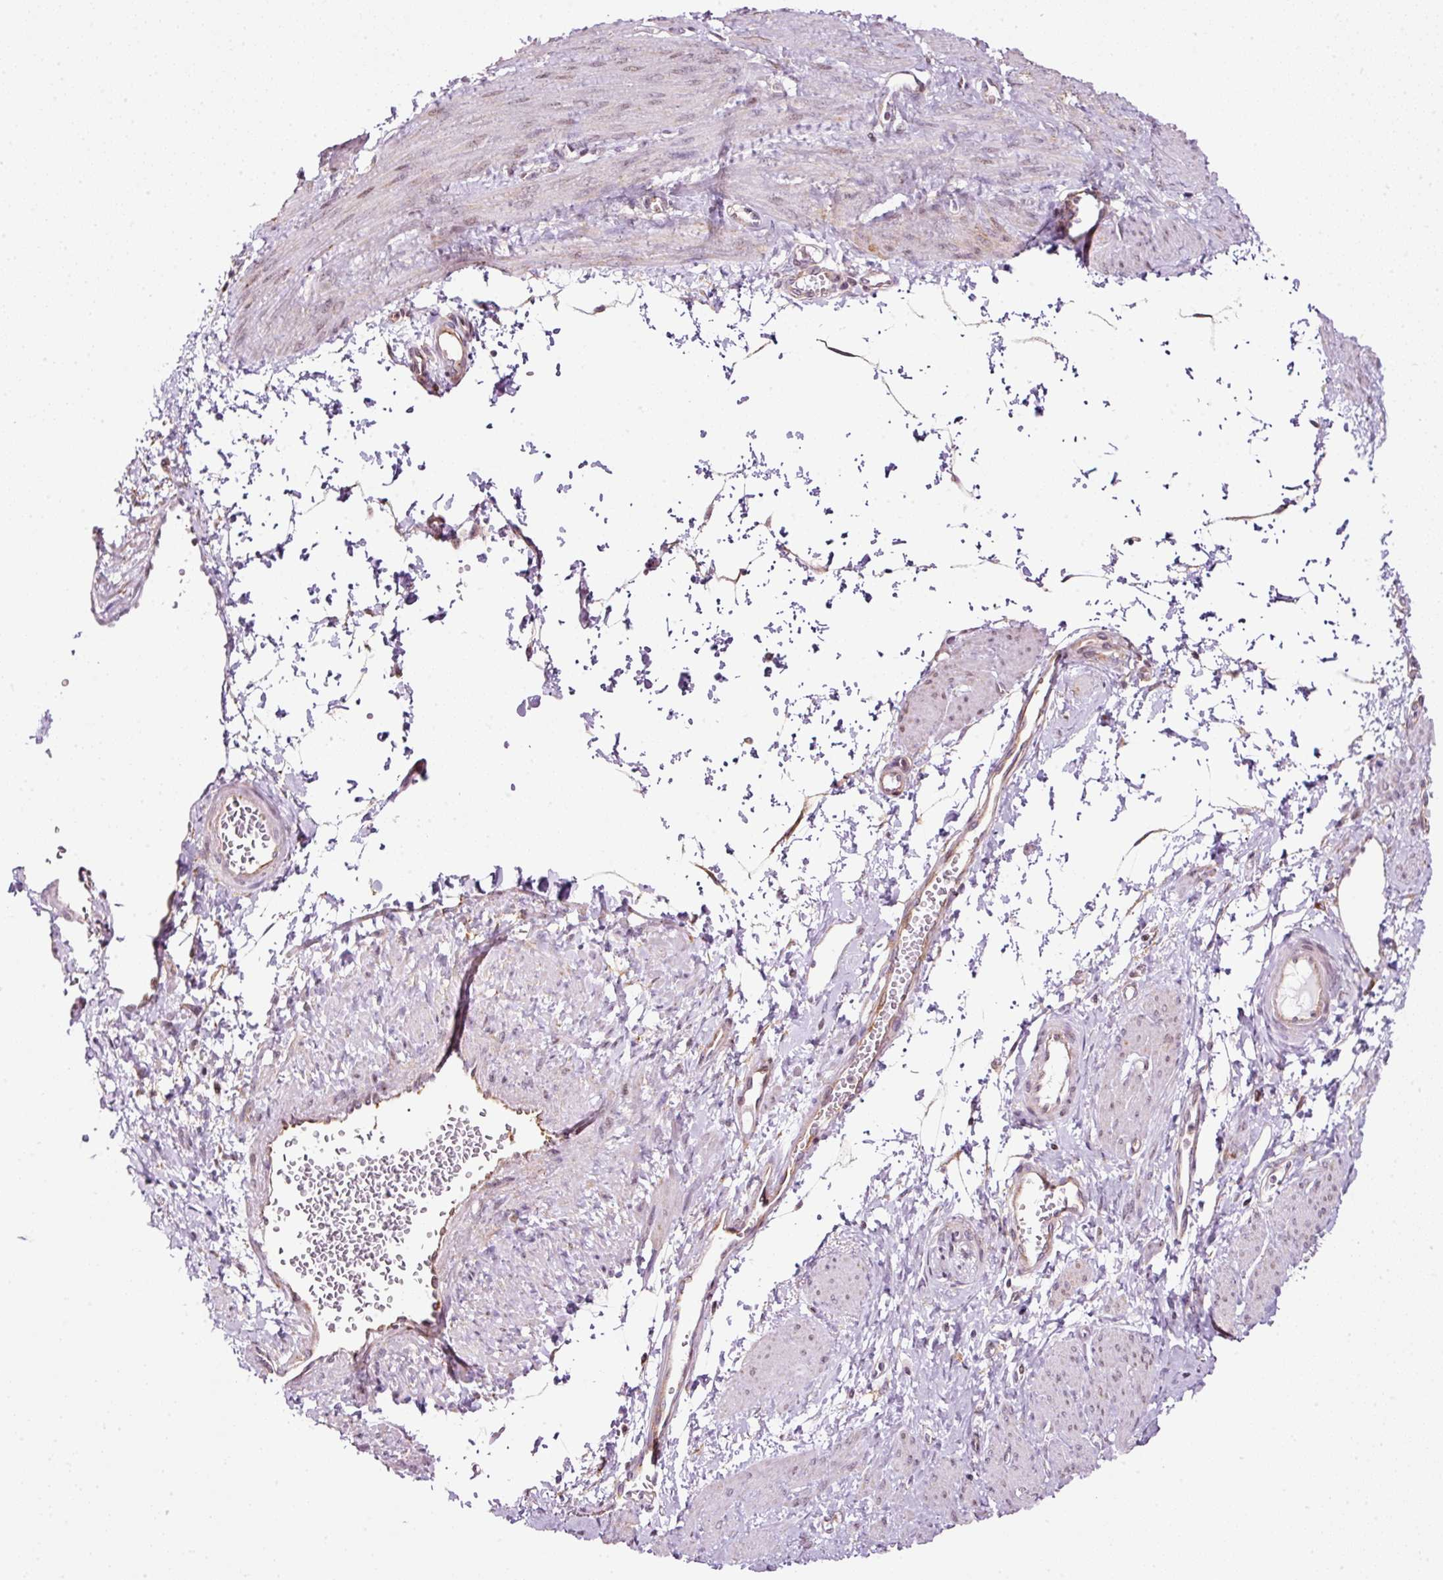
{"staining": {"intensity": "weak", "quantity": "<25%", "location": "nuclear"}, "tissue": "smooth muscle", "cell_type": "Smooth muscle cells", "image_type": "normal", "snomed": [{"axis": "morphology", "description": "Normal tissue, NOS"}, {"axis": "topography", "description": "Smooth muscle"}, {"axis": "topography", "description": "Uterus"}], "caption": "A high-resolution image shows immunohistochemistry staining of normal smooth muscle, which exhibits no significant positivity in smooth muscle cells. Brightfield microscopy of IHC stained with DAB (3,3'-diaminobenzidine) (brown) and hematoxylin (blue), captured at high magnification.", "gene": "SCNM1", "patient": {"sex": "female", "age": 39}}